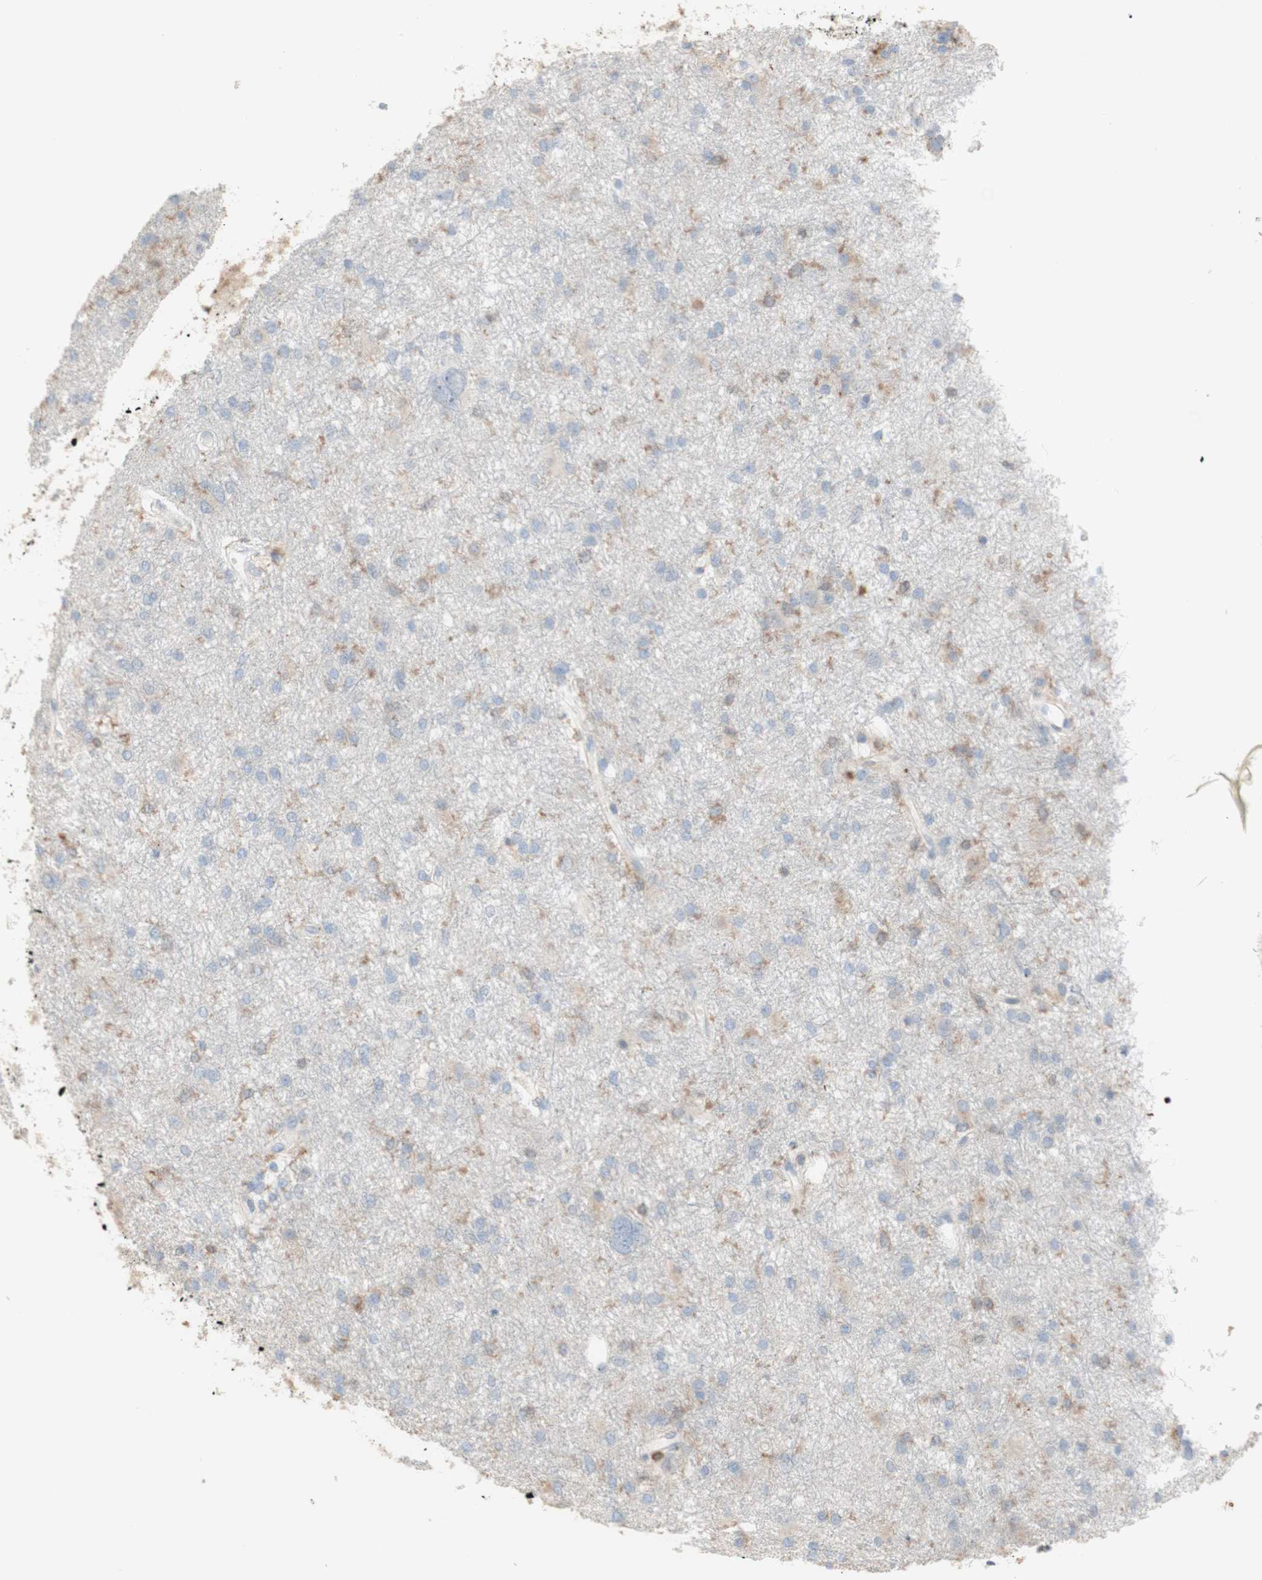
{"staining": {"intensity": "weak", "quantity": "<25%", "location": "cytoplasmic/membranous"}, "tissue": "glioma", "cell_type": "Tumor cells", "image_type": "cancer", "snomed": [{"axis": "morphology", "description": "Glioma, malignant, High grade"}, {"axis": "topography", "description": "Brain"}], "caption": "An immunohistochemistry photomicrograph of high-grade glioma (malignant) is shown. There is no staining in tumor cells of high-grade glioma (malignant).", "gene": "SPINK6", "patient": {"sex": "female", "age": 59}}